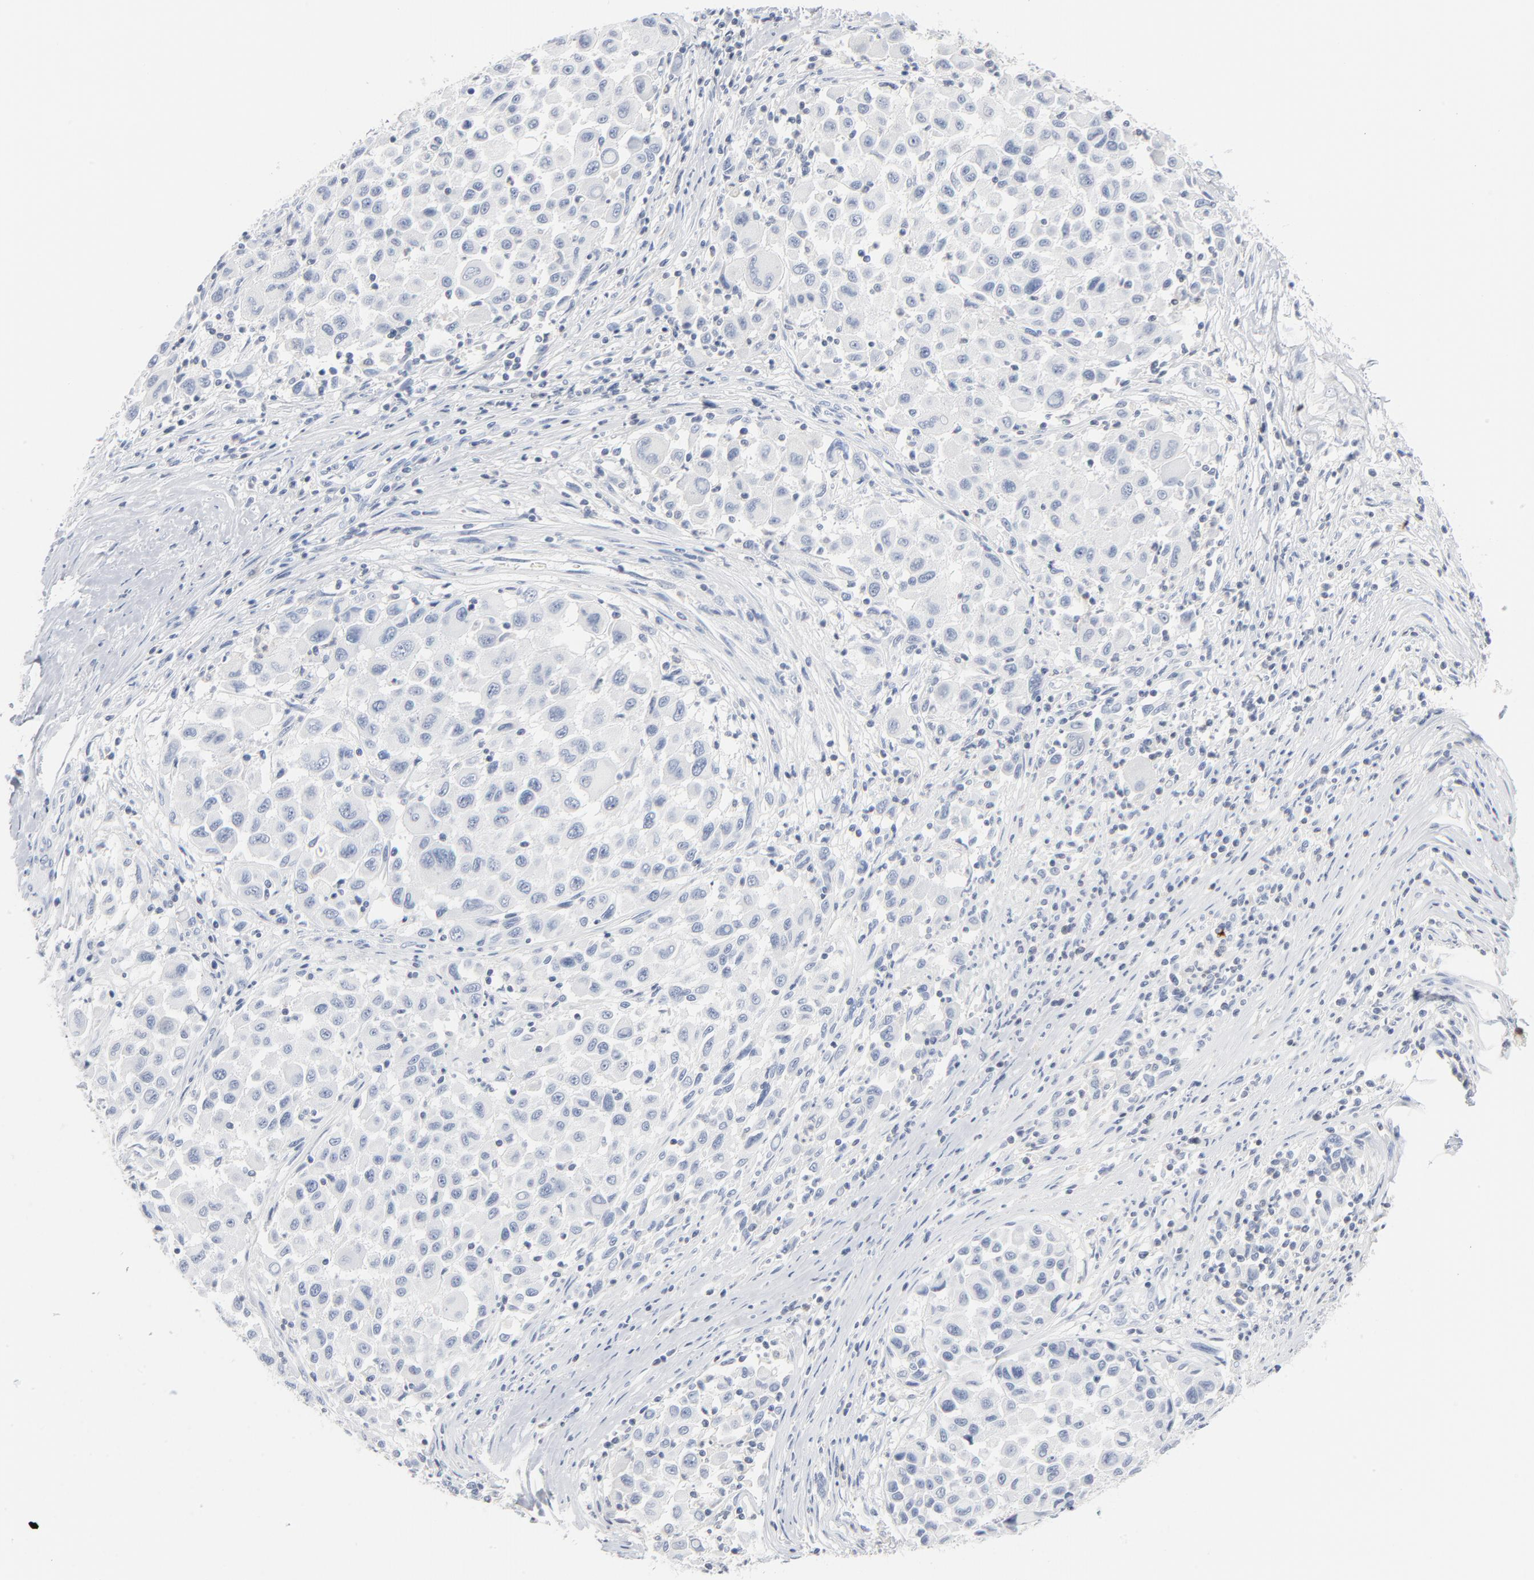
{"staining": {"intensity": "negative", "quantity": "none", "location": "none"}, "tissue": "melanoma", "cell_type": "Tumor cells", "image_type": "cancer", "snomed": [{"axis": "morphology", "description": "Malignant melanoma, Metastatic site"}, {"axis": "topography", "description": "Lymph node"}], "caption": "Immunohistochemistry (IHC) image of melanoma stained for a protein (brown), which reveals no positivity in tumor cells.", "gene": "PTK2B", "patient": {"sex": "male", "age": 61}}